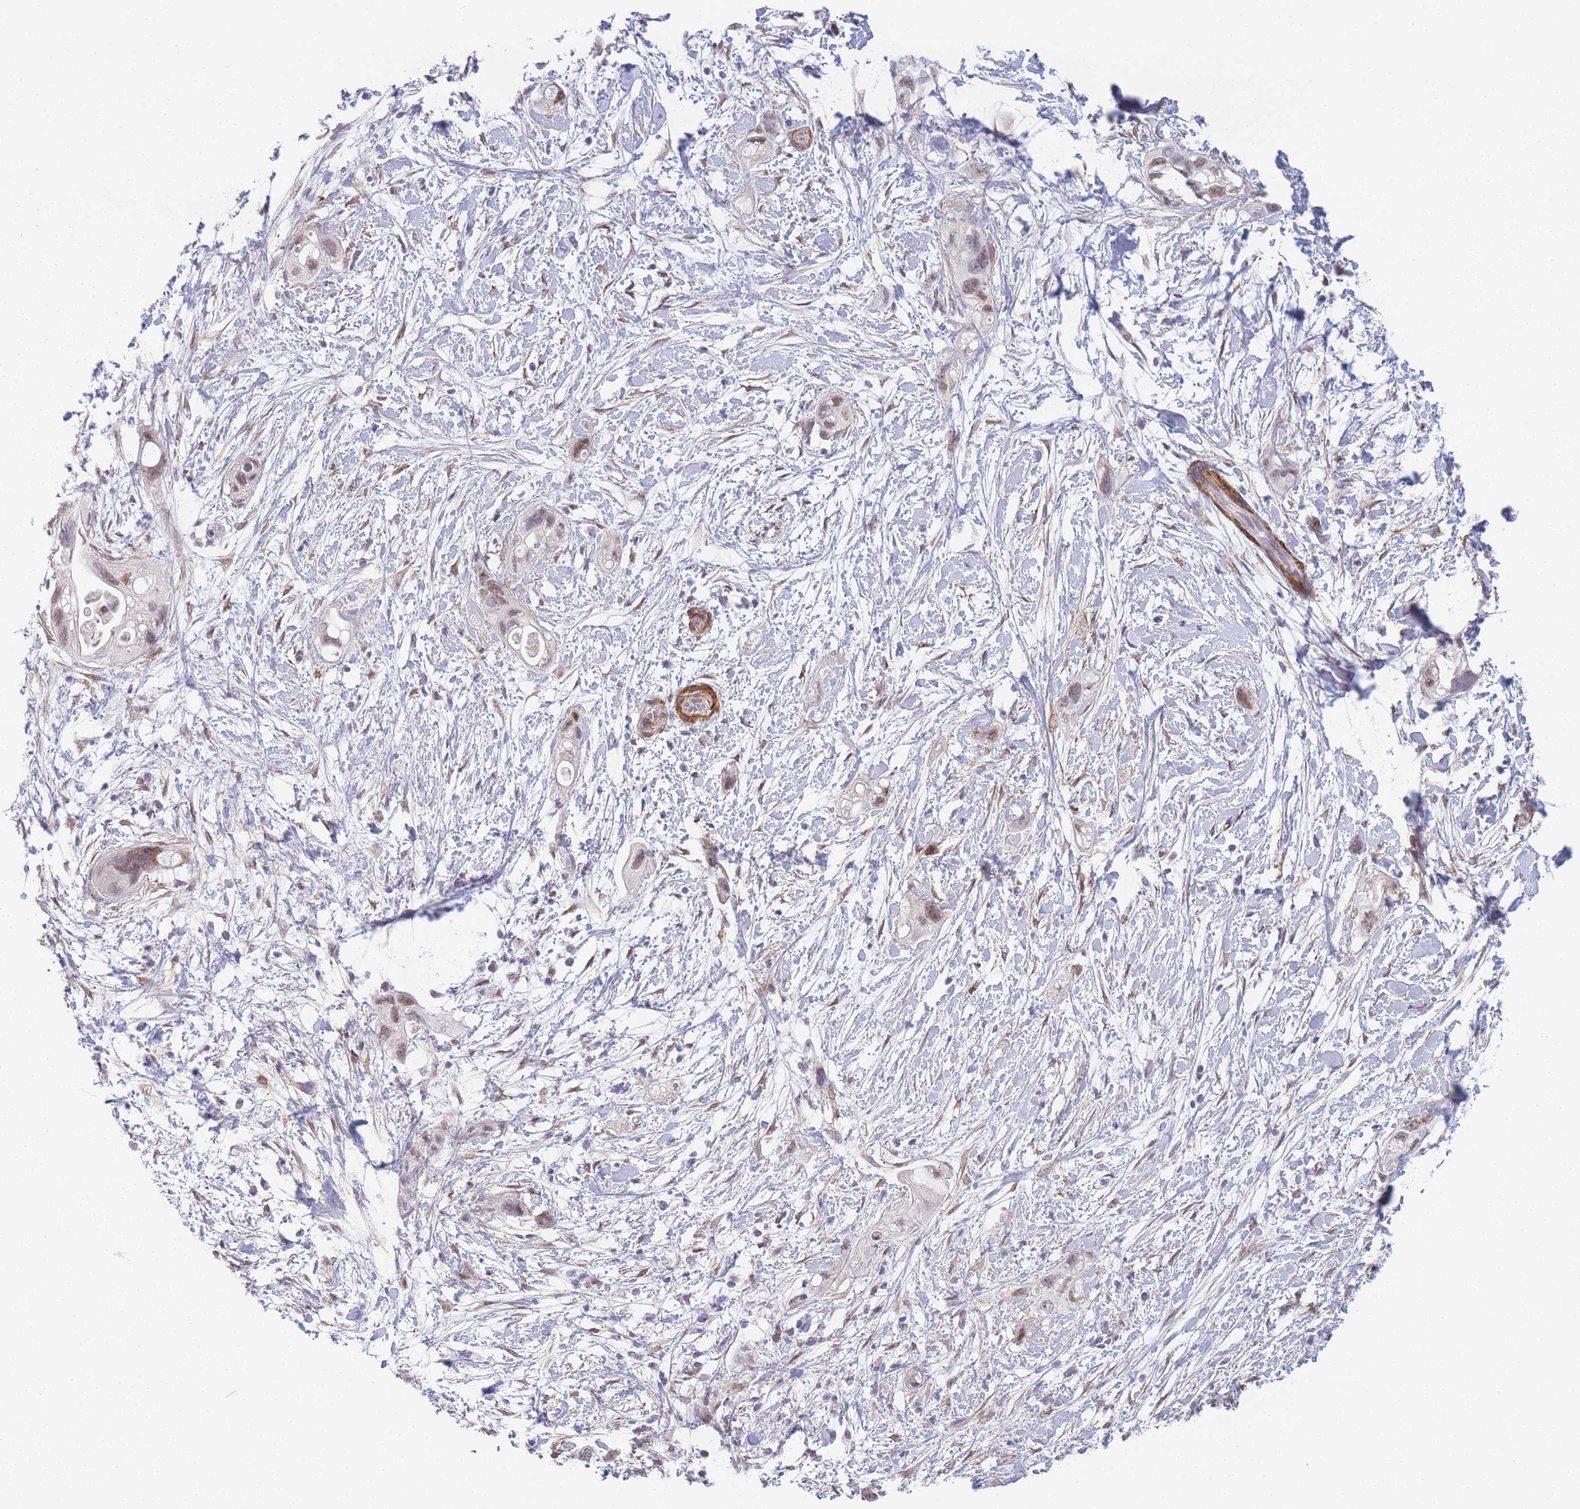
{"staining": {"intensity": "moderate", "quantity": "<25%", "location": "nuclear"}, "tissue": "pancreatic cancer", "cell_type": "Tumor cells", "image_type": "cancer", "snomed": [{"axis": "morphology", "description": "Adenocarcinoma, NOS"}, {"axis": "topography", "description": "Pancreas"}], "caption": "This is an image of immunohistochemistry (IHC) staining of adenocarcinoma (pancreatic), which shows moderate expression in the nuclear of tumor cells.", "gene": "SIN3B", "patient": {"sex": "female", "age": 72}}